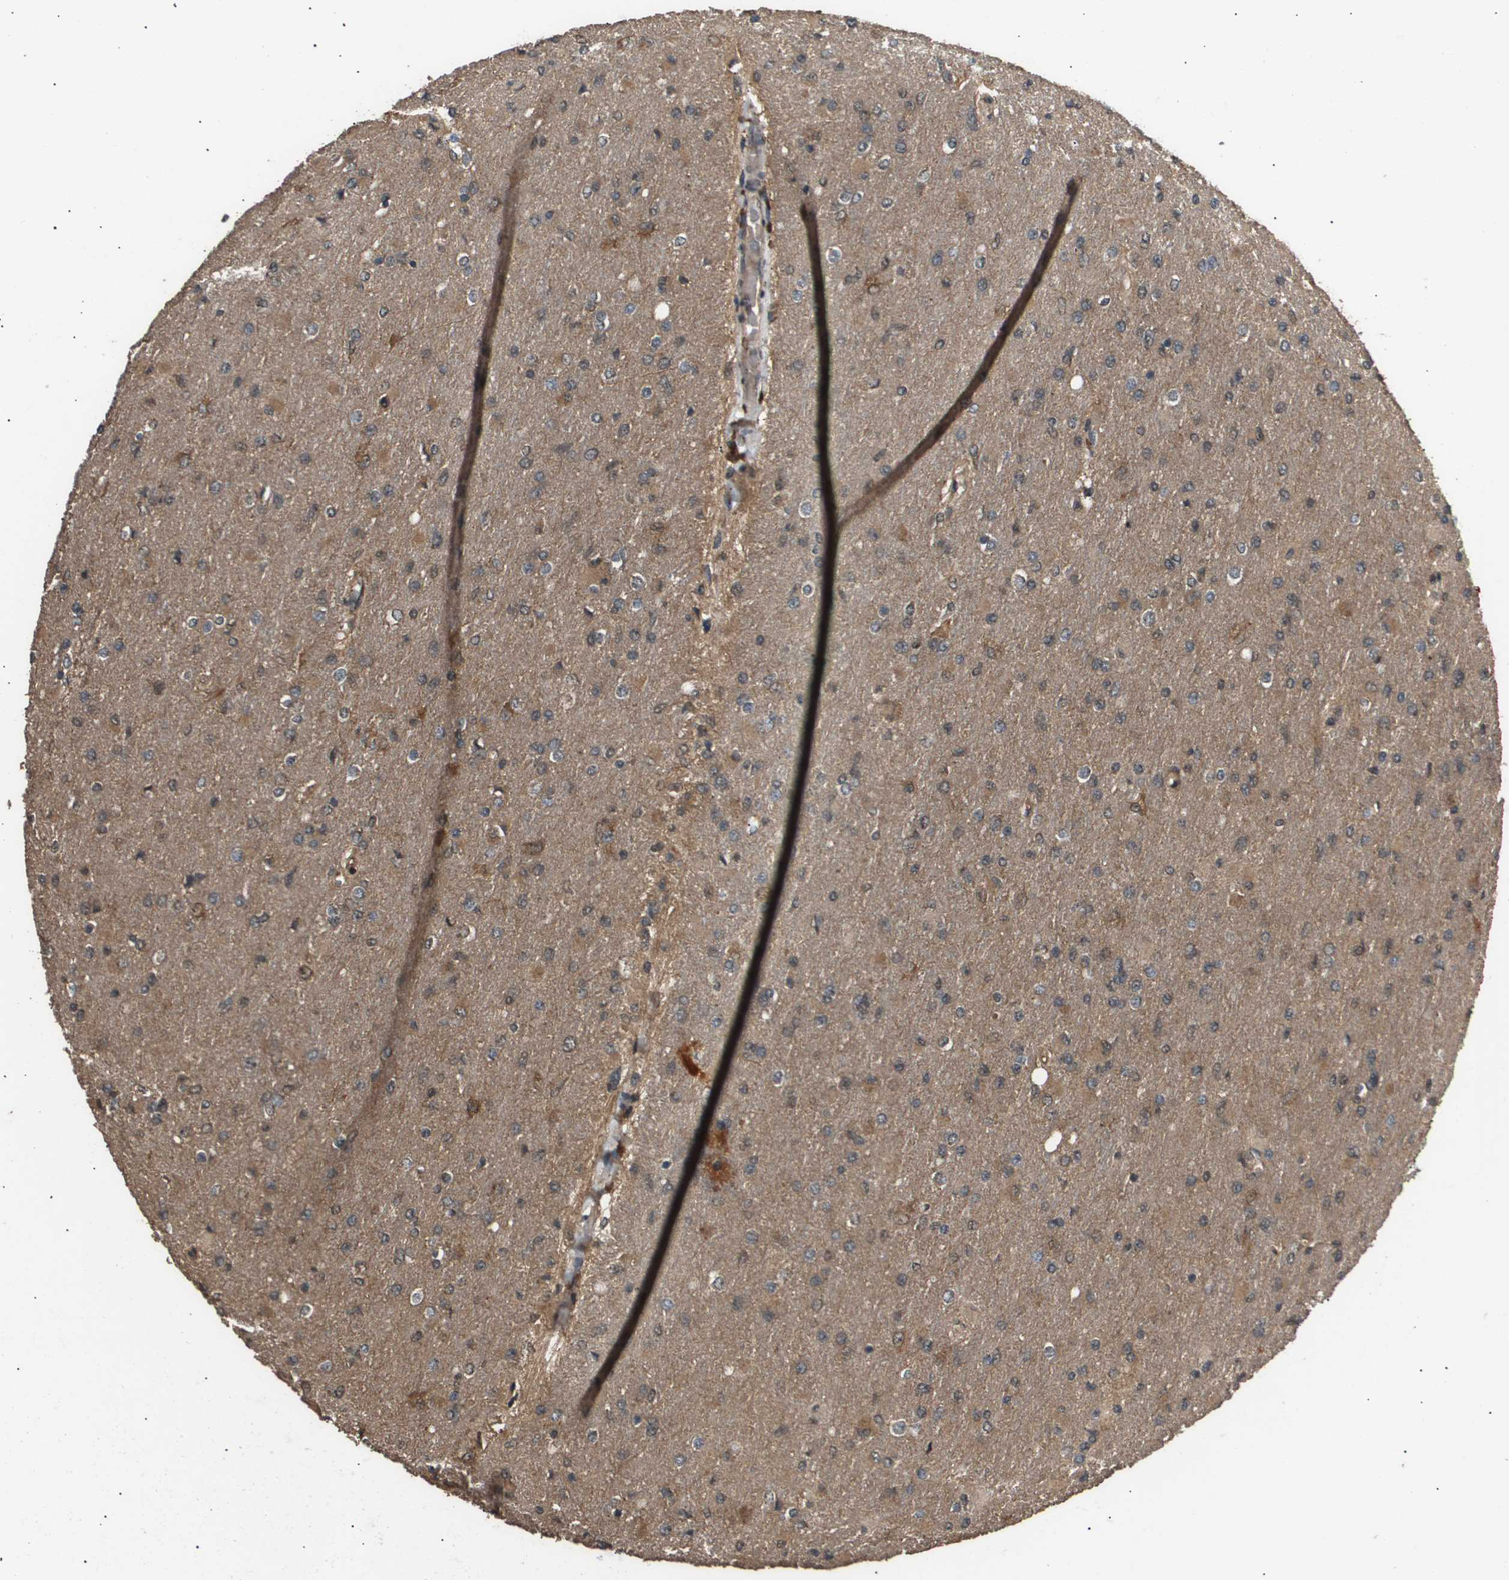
{"staining": {"intensity": "moderate", "quantity": "25%-75%", "location": "cytoplasmic/membranous"}, "tissue": "glioma", "cell_type": "Tumor cells", "image_type": "cancer", "snomed": [{"axis": "morphology", "description": "Glioma, malignant, High grade"}, {"axis": "topography", "description": "Cerebral cortex"}], "caption": "Protein analysis of glioma tissue exhibits moderate cytoplasmic/membranous expression in about 25%-75% of tumor cells. (IHC, brightfield microscopy, high magnification).", "gene": "ING1", "patient": {"sex": "female", "age": 36}}